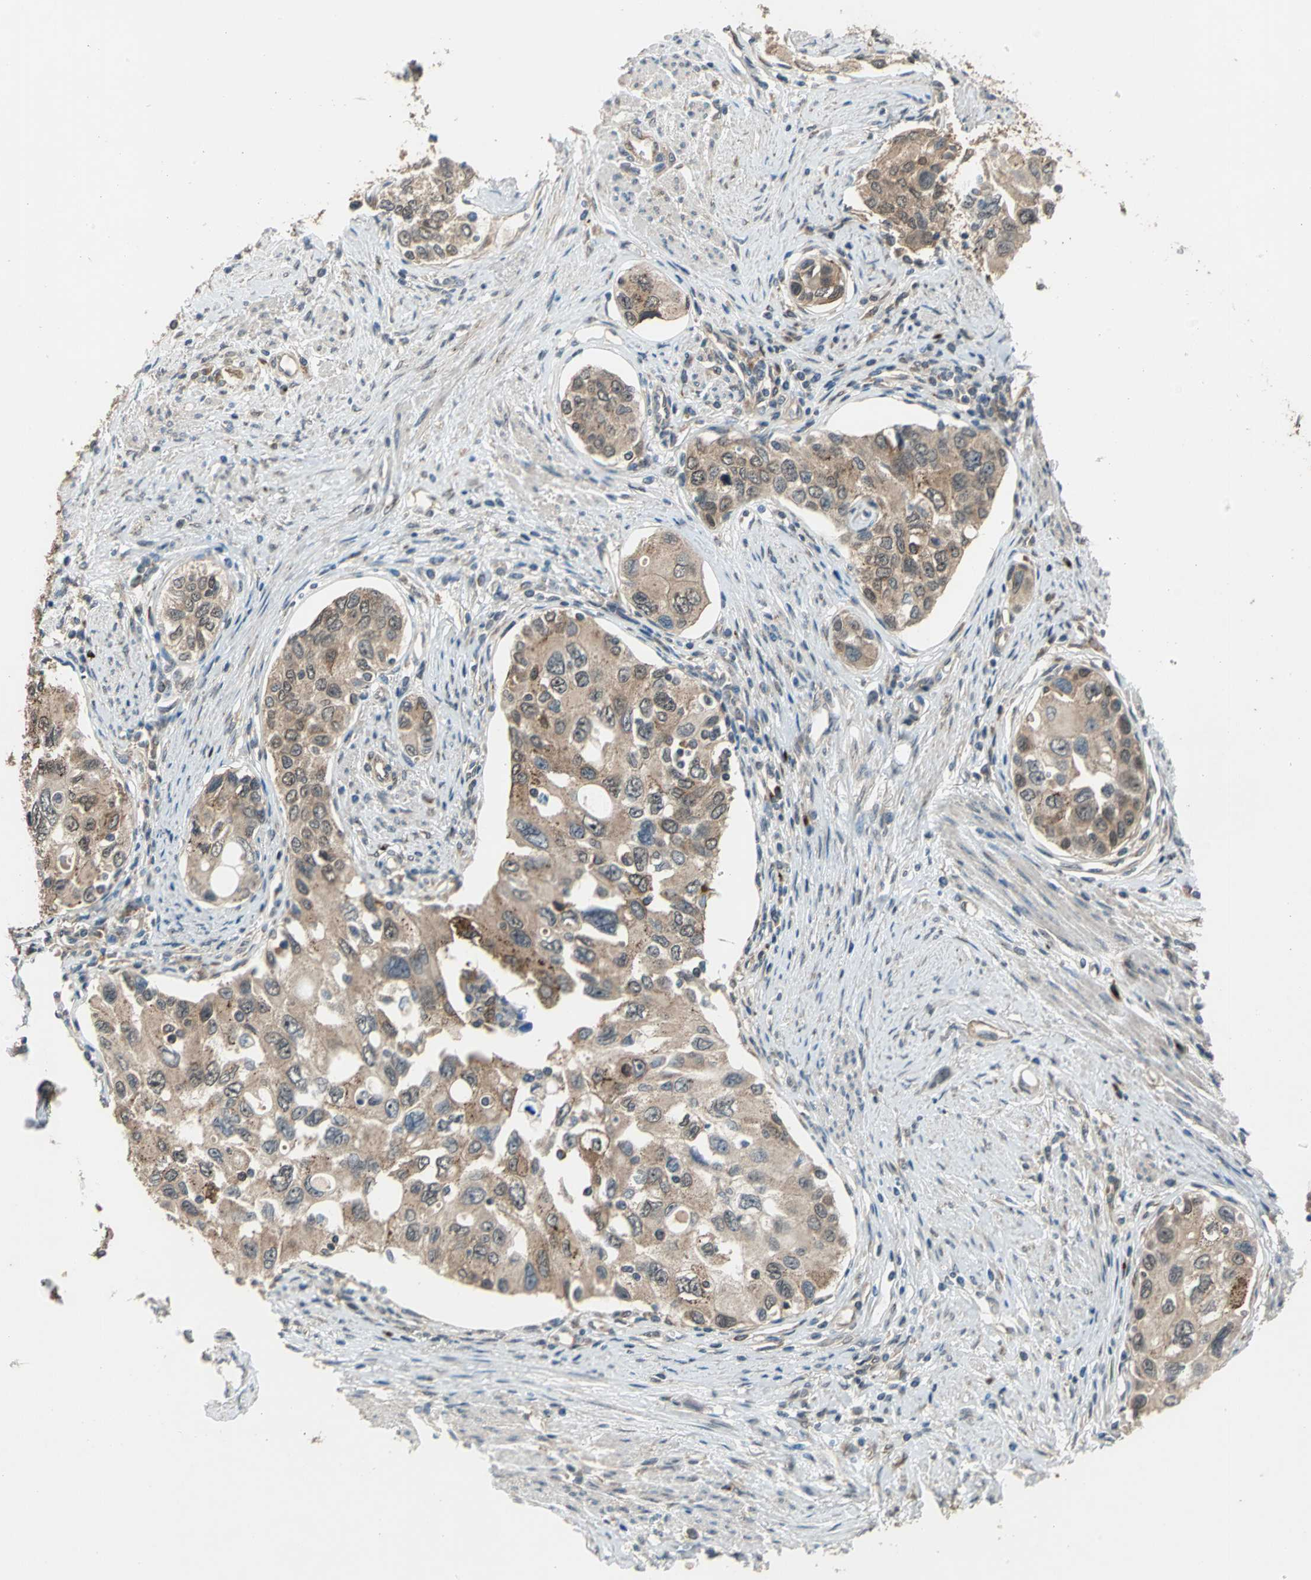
{"staining": {"intensity": "moderate", "quantity": ">75%", "location": "cytoplasmic/membranous"}, "tissue": "urothelial cancer", "cell_type": "Tumor cells", "image_type": "cancer", "snomed": [{"axis": "morphology", "description": "Urothelial carcinoma, High grade"}, {"axis": "topography", "description": "Urinary bladder"}], "caption": "Immunohistochemical staining of high-grade urothelial carcinoma exhibits medium levels of moderate cytoplasmic/membranous protein expression in about >75% of tumor cells.", "gene": "NFKBIE", "patient": {"sex": "female", "age": 56}}